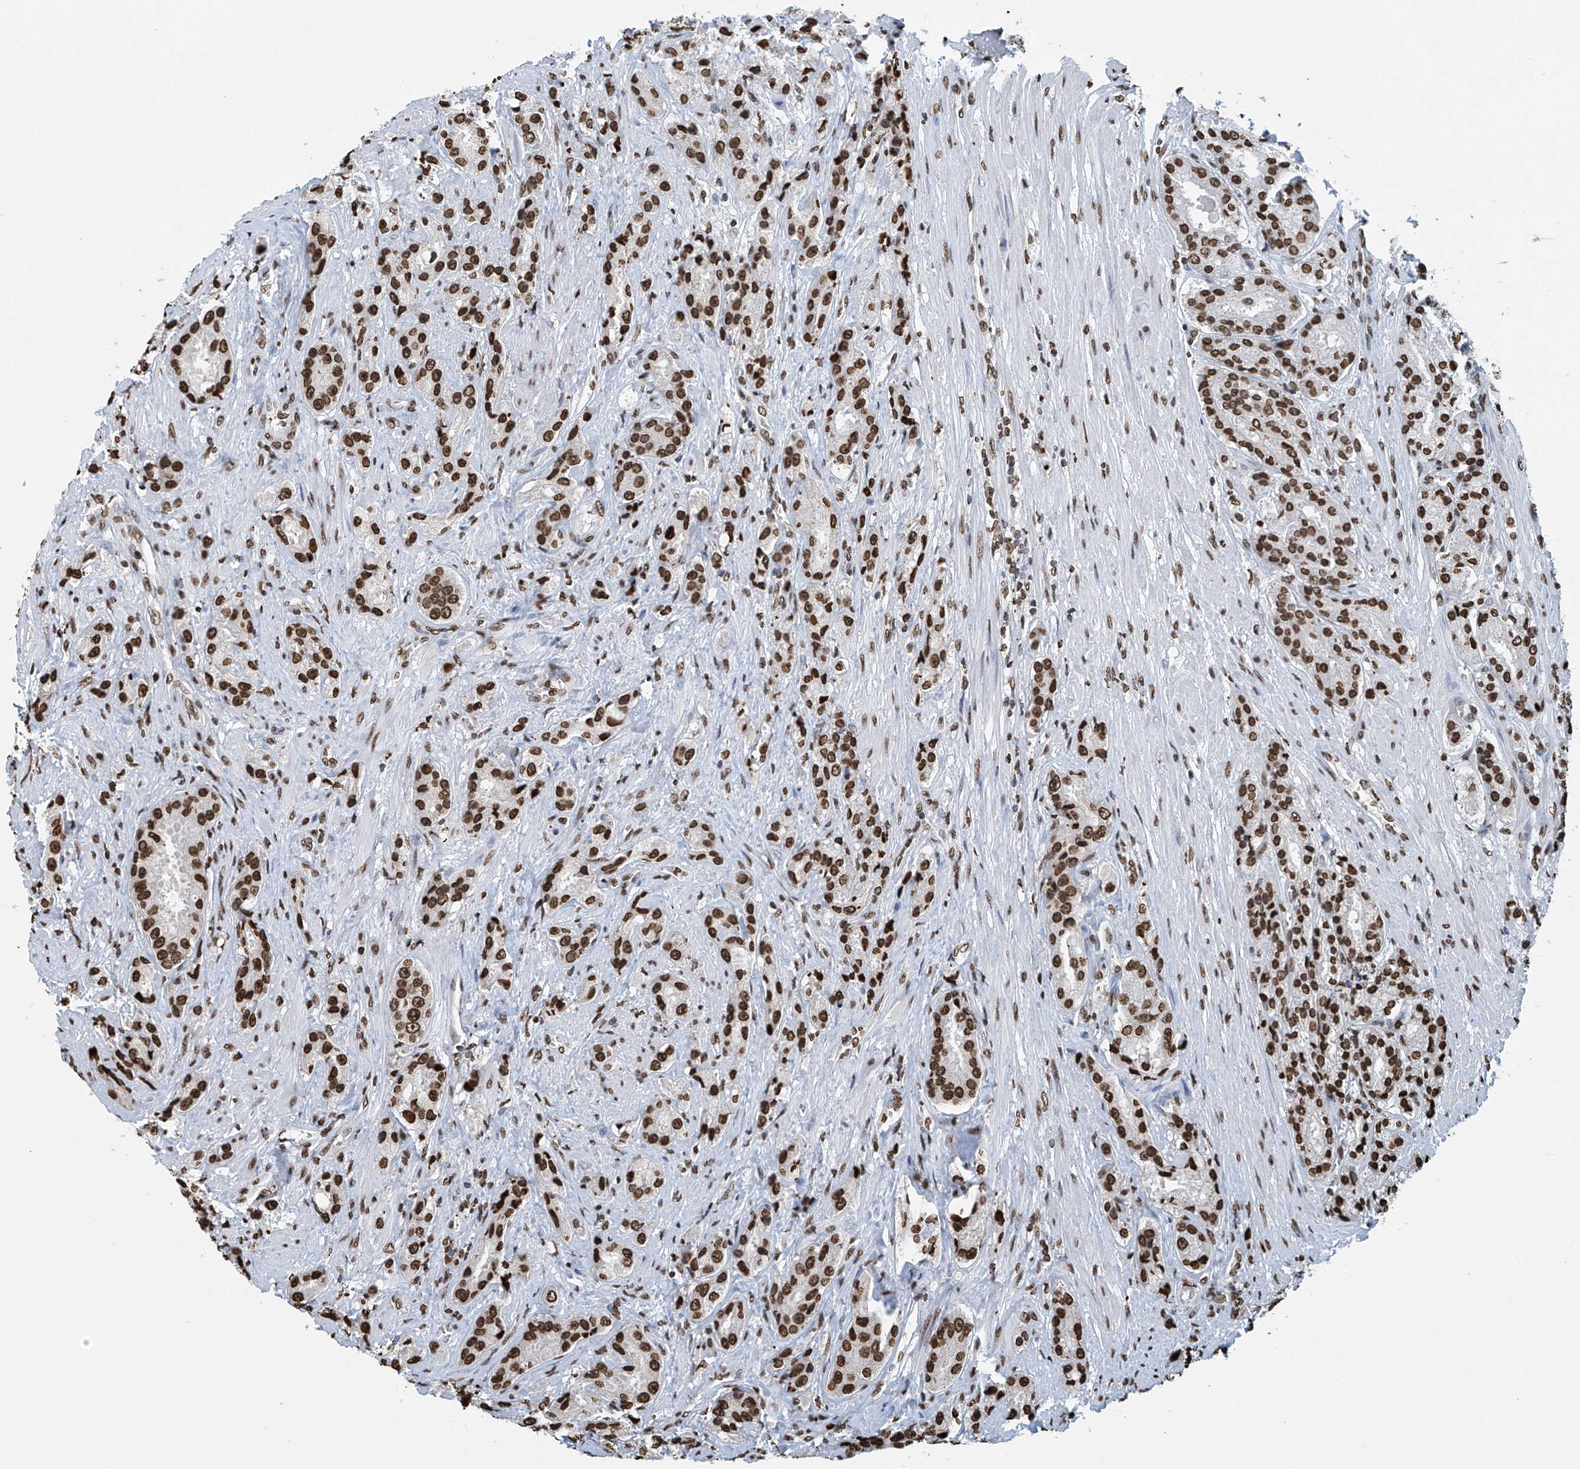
{"staining": {"intensity": "strong", "quantity": ">75%", "location": "nuclear"}, "tissue": "prostate cancer", "cell_type": "Tumor cells", "image_type": "cancer", "snomed": [{"axis": "morphology", "description": "Adenocarcinoma, High grade"}, {"axis": "topography", "description": "Prostate"}], "caption": "IHC of human prostate high-grade adenocarcinoma displays high levels of strong nuclear positivity in approximately >75% of tumor cells.", "gene": "DPPA2", "patient": {"sex": "male", "age": 60}}